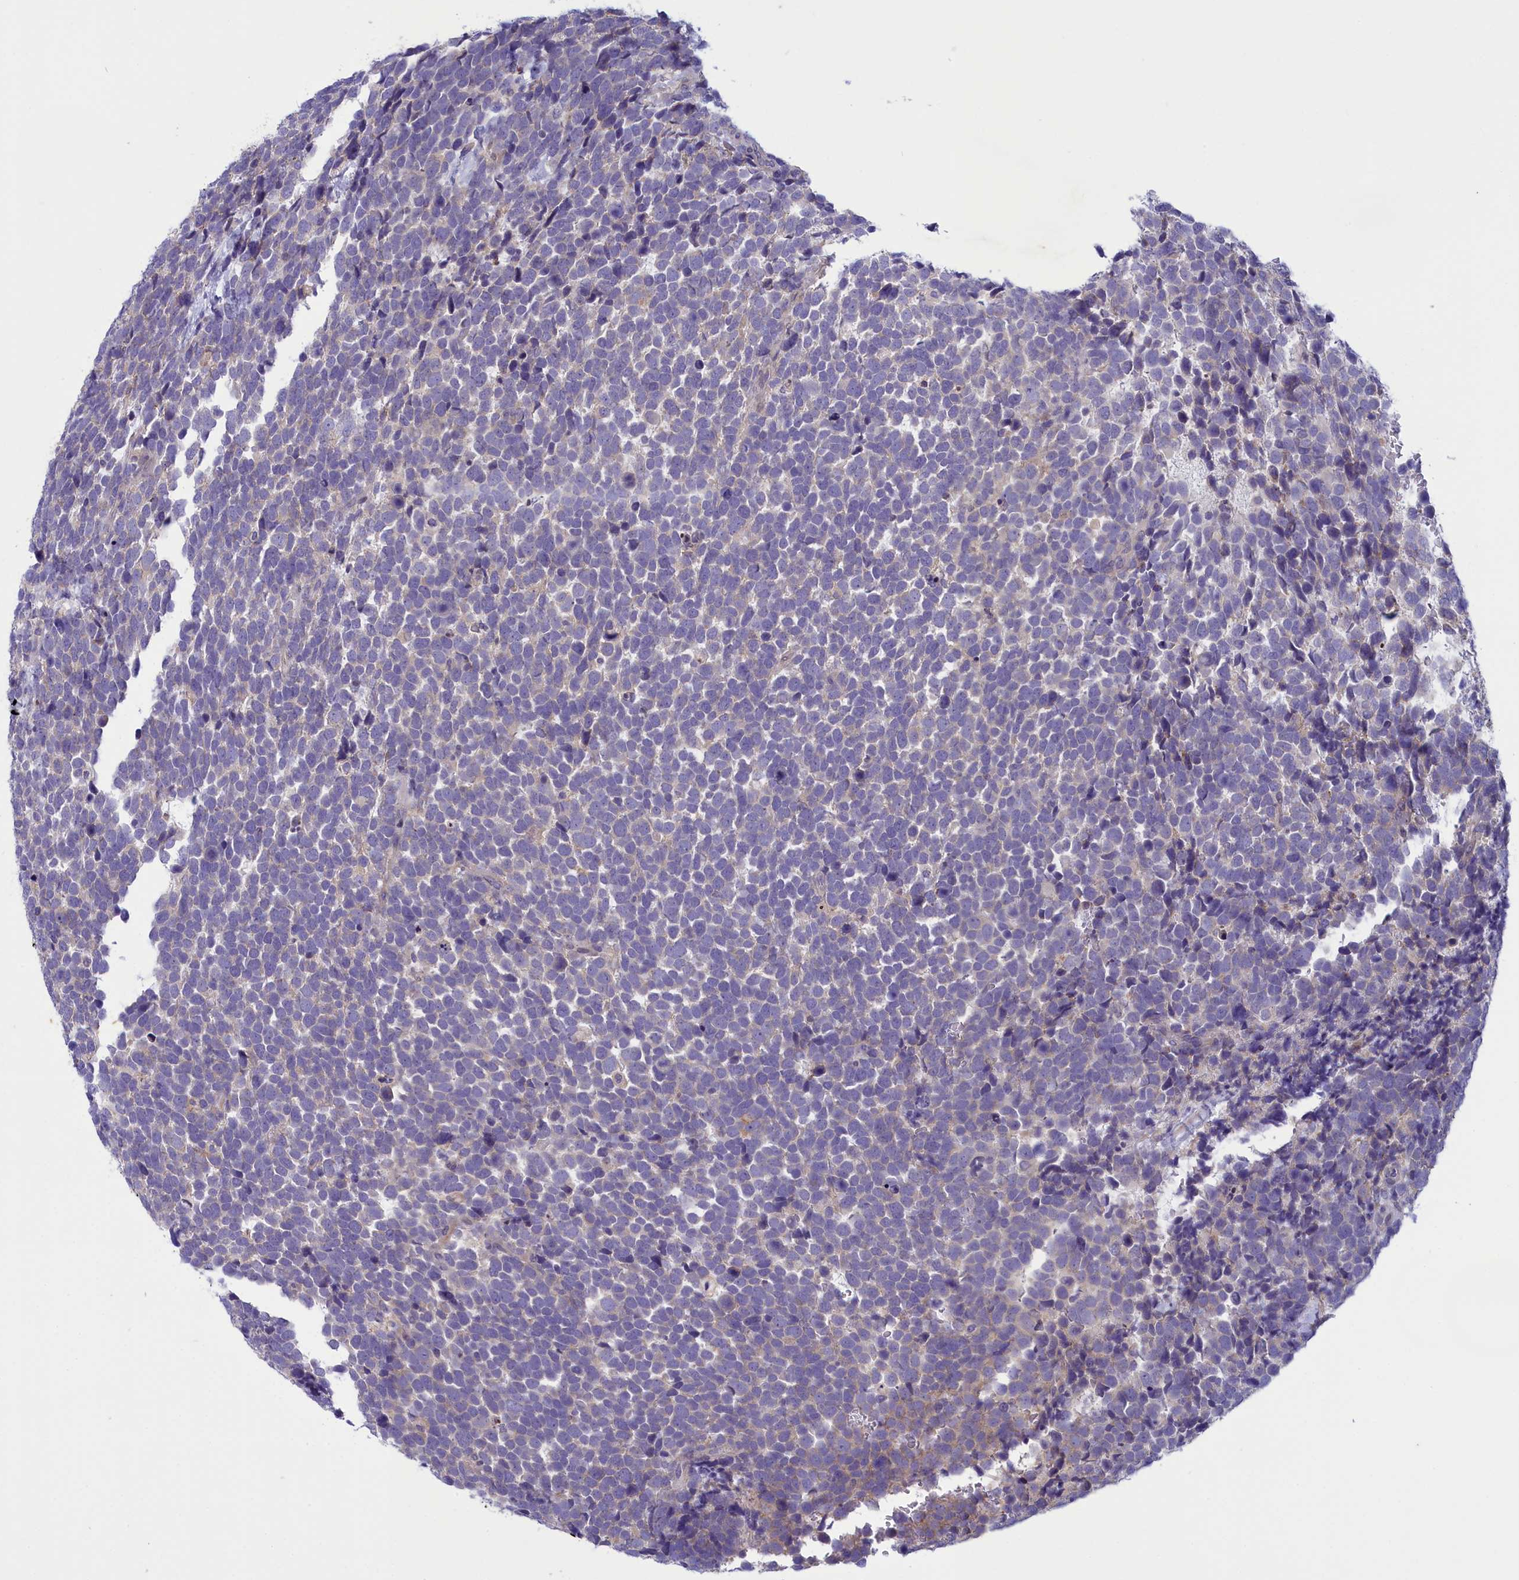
{"staining": {"intensity": "weak", "quantity": "<25%", "location": "cytoplasmic/membranous"}, "tissue": "urothelial cancer", "cell_type": "Tumor cells", "image_type": "cancer", "snomed": [{"axis": "morphology", "description": "Urothelial carcinoma, High grade"}, {"axis": "topography", "description": "Urinary bladder"}], "caption": "Immunohistochemistry image of neoplastic tissue: human urothelial cancer stained with DAB (3,3'-diaminobenzidine) displays no significant protein expression in tumor cells. (DAB (3,3'-diaminobenzidine) immunohistochemistry, high magnification).", "gene": "CORO2A", "patient": {"sex": "female", "age": 82}}